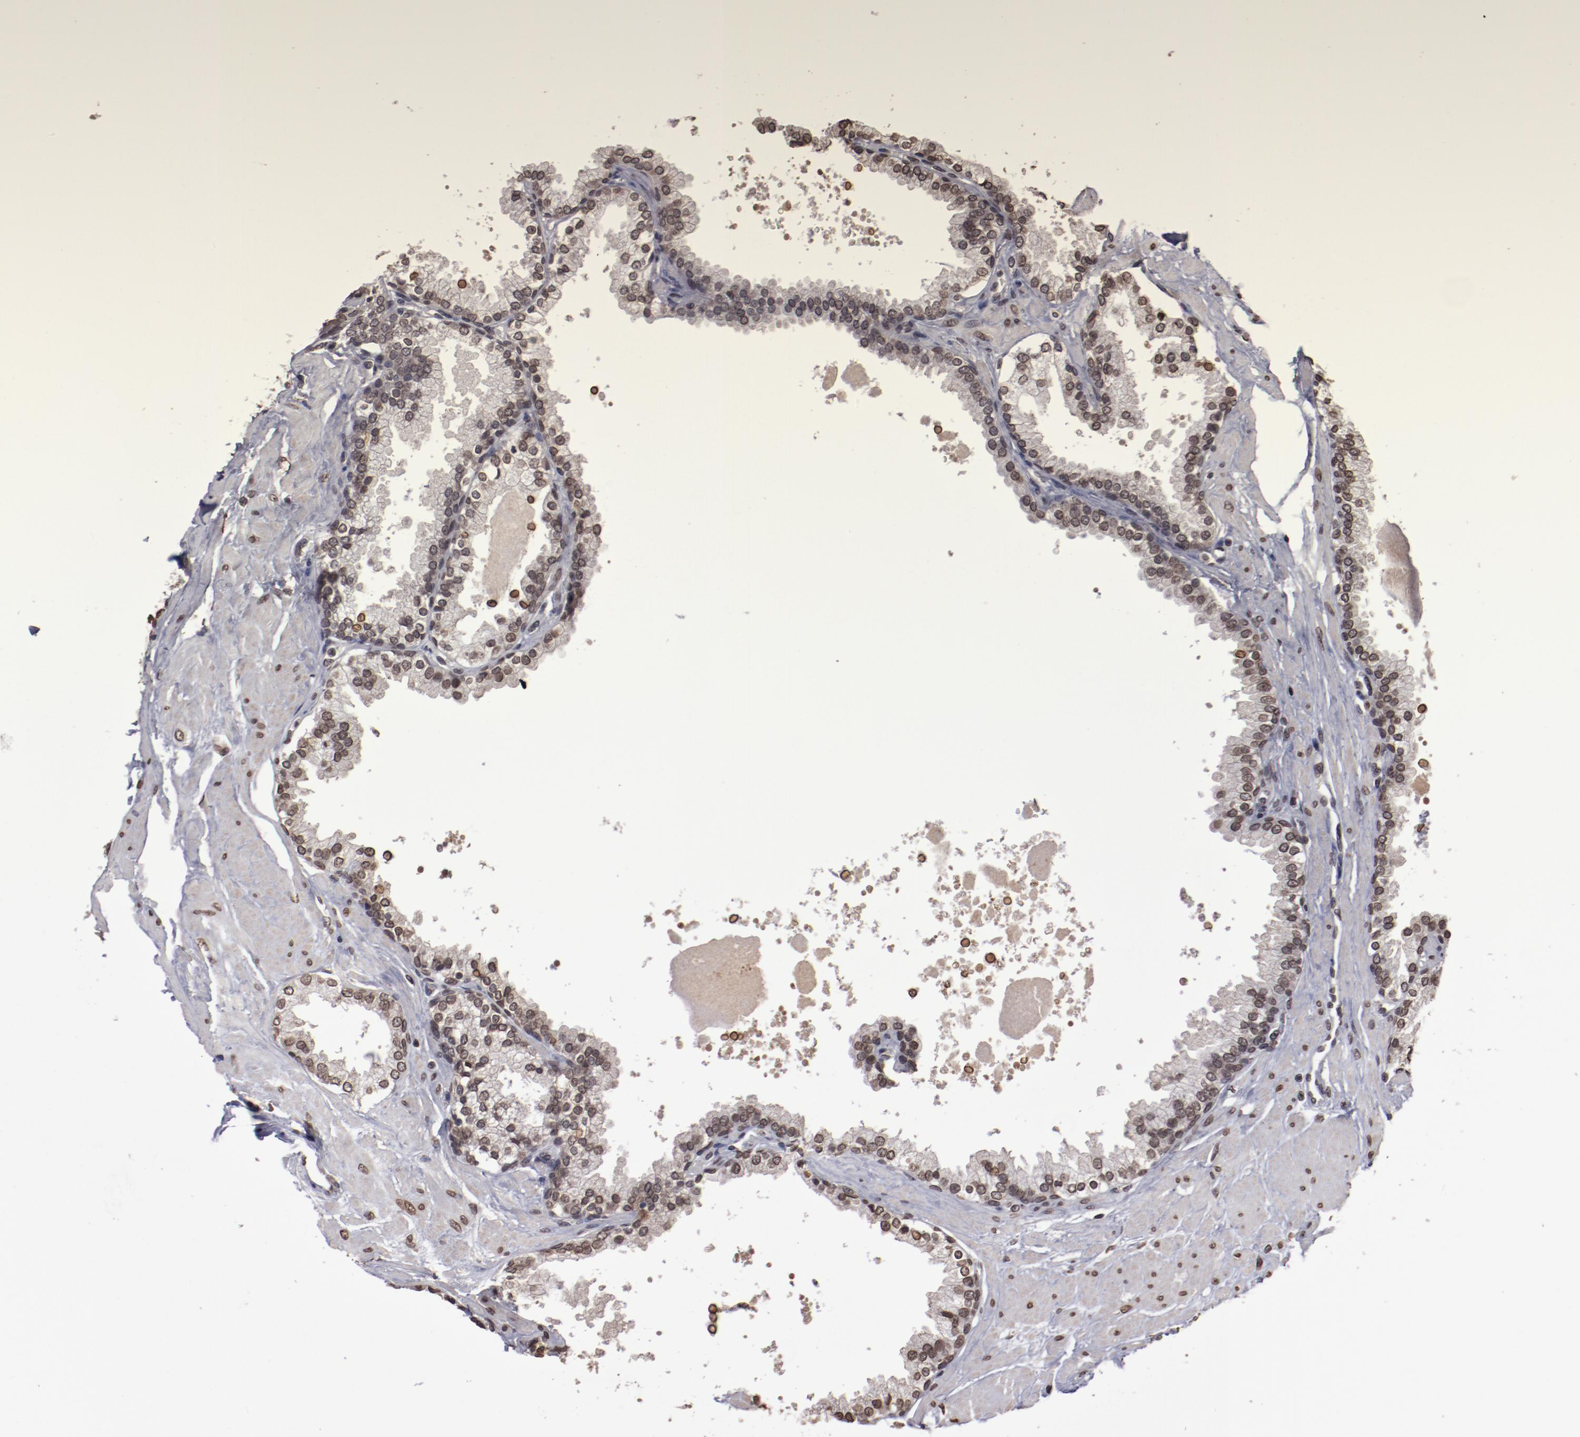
{"staining": {"intensity": "moderate", "quantity": ">75%", "location": "nuclear"}, "tissue": "prostate", "cell_type": "Glandular cells", "image_type": "normal", "snomed": [{"axis": "morphology", "description": "Normal tissue, NOS"}, {"axis": "topography", "description": "Prostate"}], "caption": "Human prostate stained for a protein (brown) exhibits moderate nuclear positive positivity in about >75% of glandular cells.", "gene": "AKT1", "patient": {"sex": "male", "age": 51}}